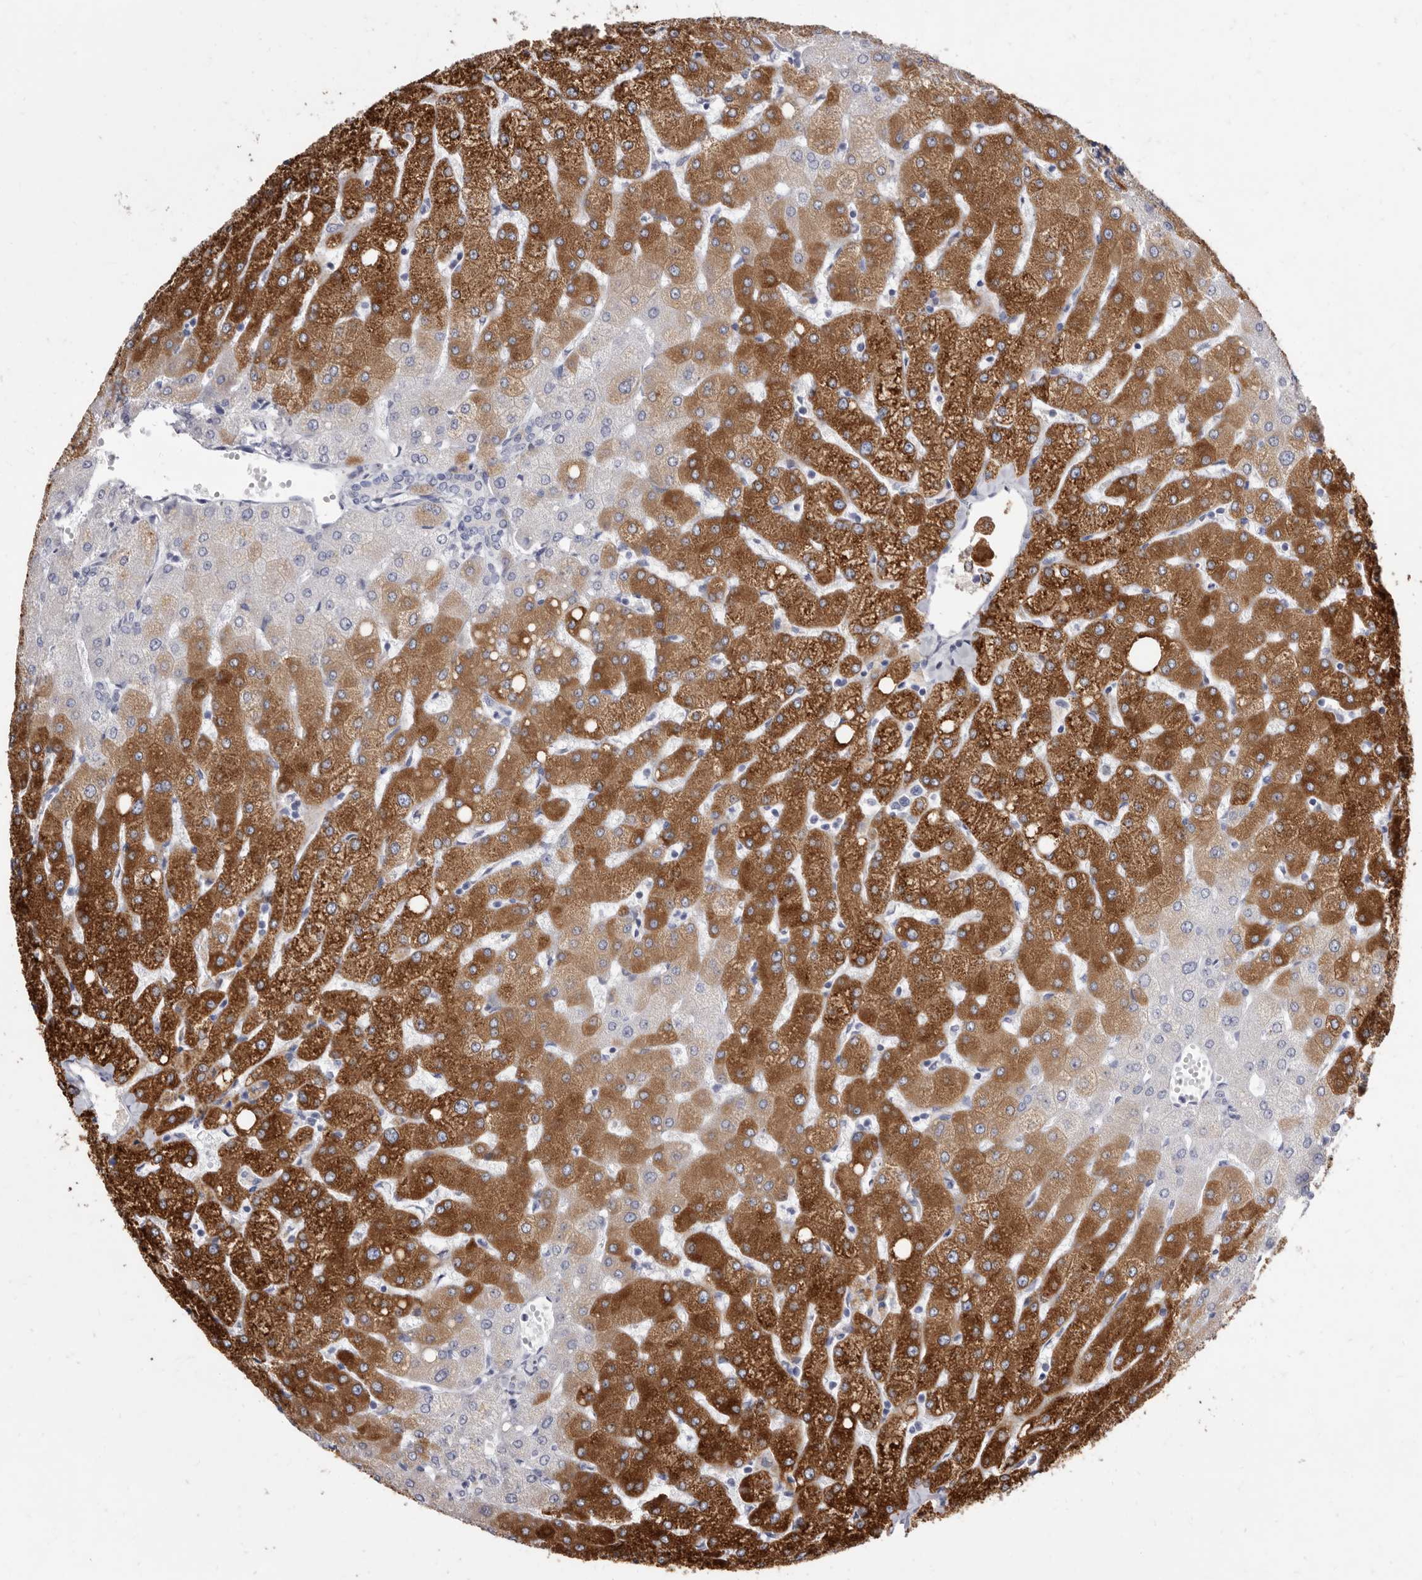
{"staining": {"intensity": "negative", "quantity": "none", "location": "none"}, "tissue": "liver", "cell_type": "Cholangiocytes", "image_type": "normal", "snomed": [{"axis": "morphology", "description": "Normal tissue, NOS"}, {"axis": "topography", "description": "Liver"}], "caption": "Immunohistochemistry of normal liver reveals no positivity in cholangiocytes. The staining is performed using DAB (3,3'-diaminobenzidine) brown chromogen with nuclei counter-stained in using hematoxylin.", "gene": "CYP2E1", "patient": {"sex": "female", "age": 54}}